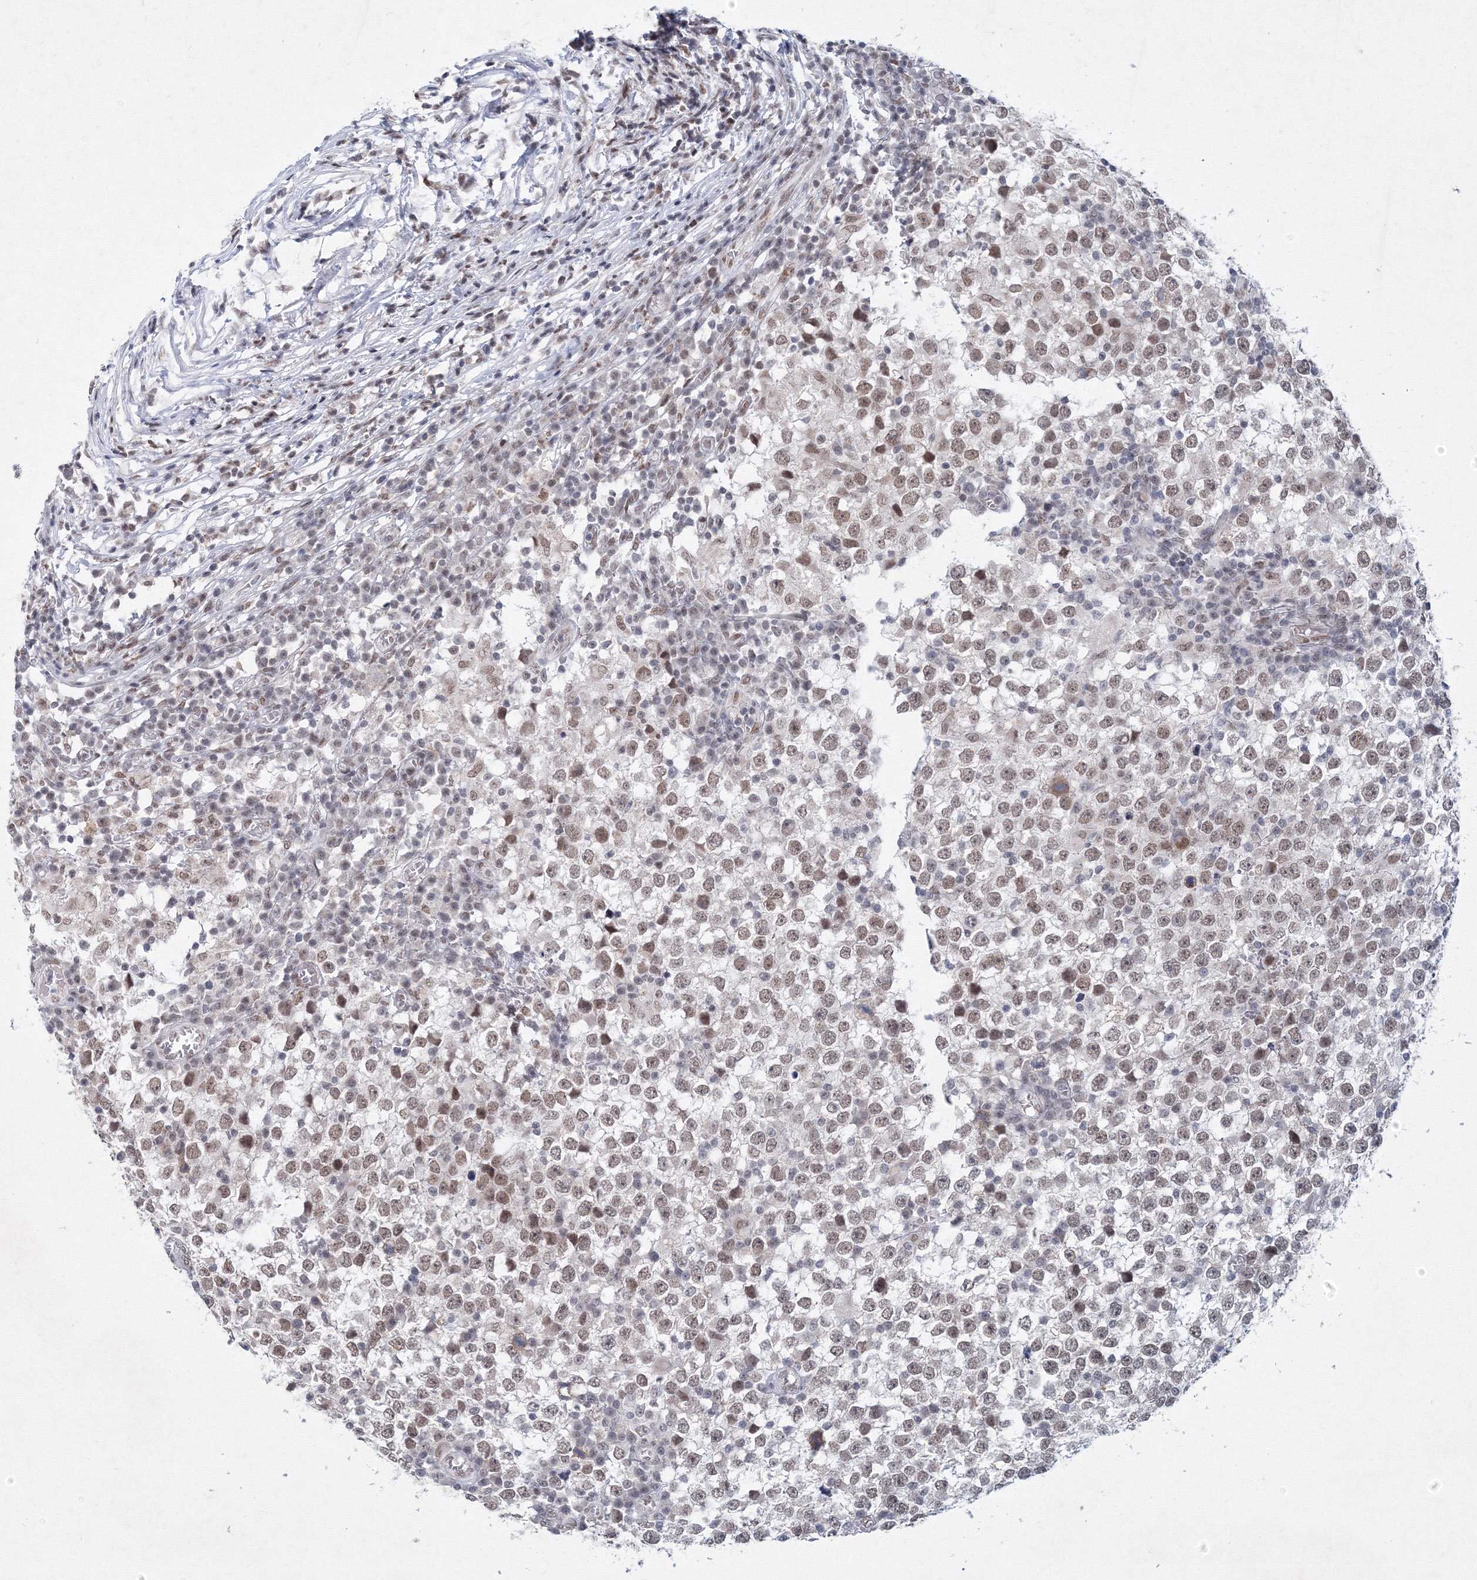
{"staining": {"intensity": "weak", "quantity": ">75%", "location": "nuclear"}, "tissue": "testis cancer", "cell_type": "Tumor cells", "image_type": "cancer", "snomed": [{"axis": "morphology", "description": "Seminoma, NOS"}, {"axis": "topography", "description": "Testis"}], "caption": "IHC staining of testis cancer, which reveals low levels of weak nuclear expression in approximately >75% of tumor cells indicating weak nuclear protein staining. The staining was performed using DAB (3,3'-diaminobenzidine) (brown) for protein detection and nuclei were counterstained in hematoxylin (blue).", "gene": "SF3B6", "patient": {"sex": "male", "age": 65}}